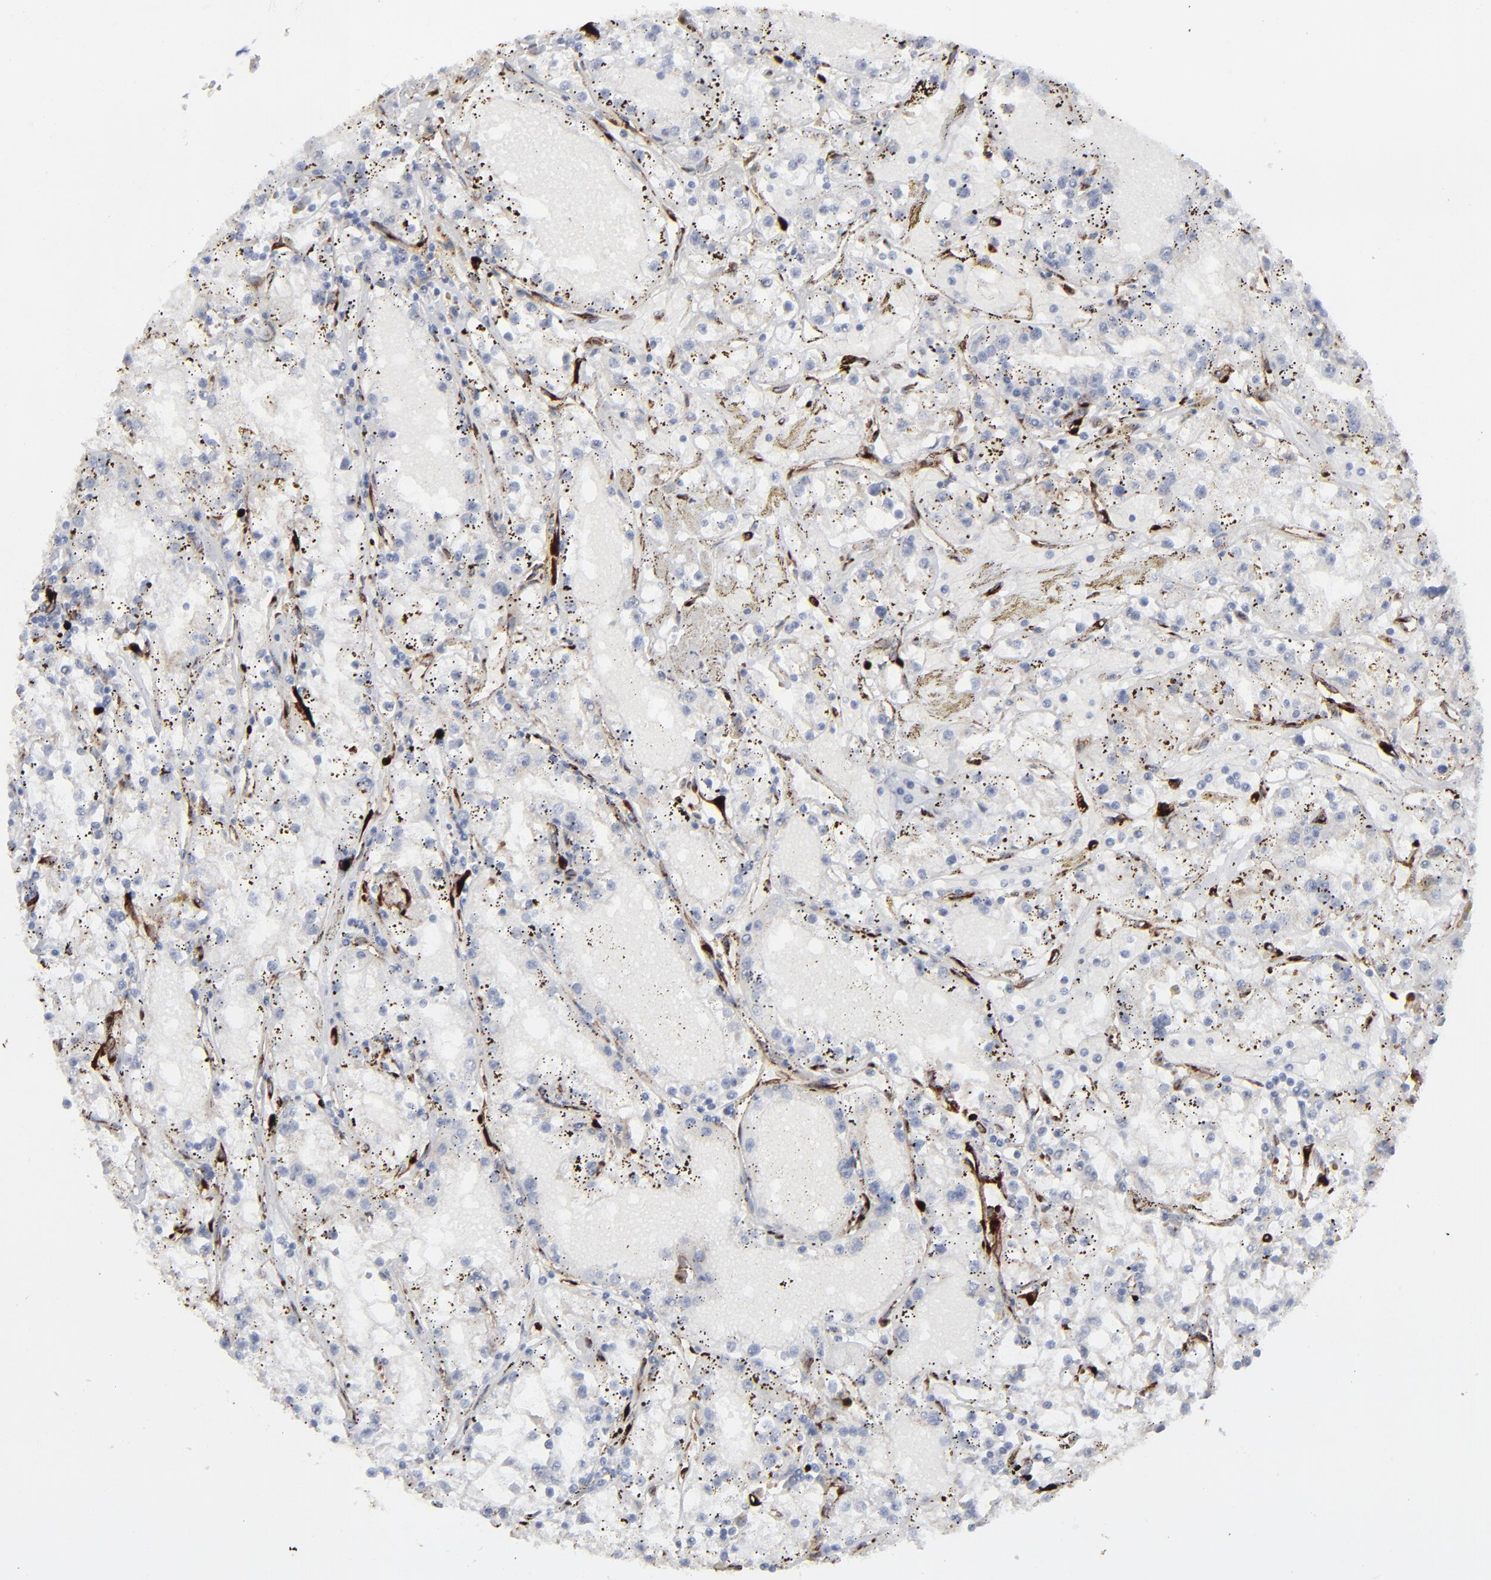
{"staining": {"intensity": "negative", "quantity": "none", "location": "none"}, "tissue": "renal cancer", "cell_type": "Tumor cells", "image_type": "cancer", "snomed": [{"axis": "morphology", "description": "Adenocarcinoma, NOS"}, {"axis": "topography", "description": "Kidney"}], "caption": "Tumor cells show no significant protein positivity in renal cancer (adenocarcinoma).", "gene": "SPARC", "patient": {"sex": "male", "age": 56}}